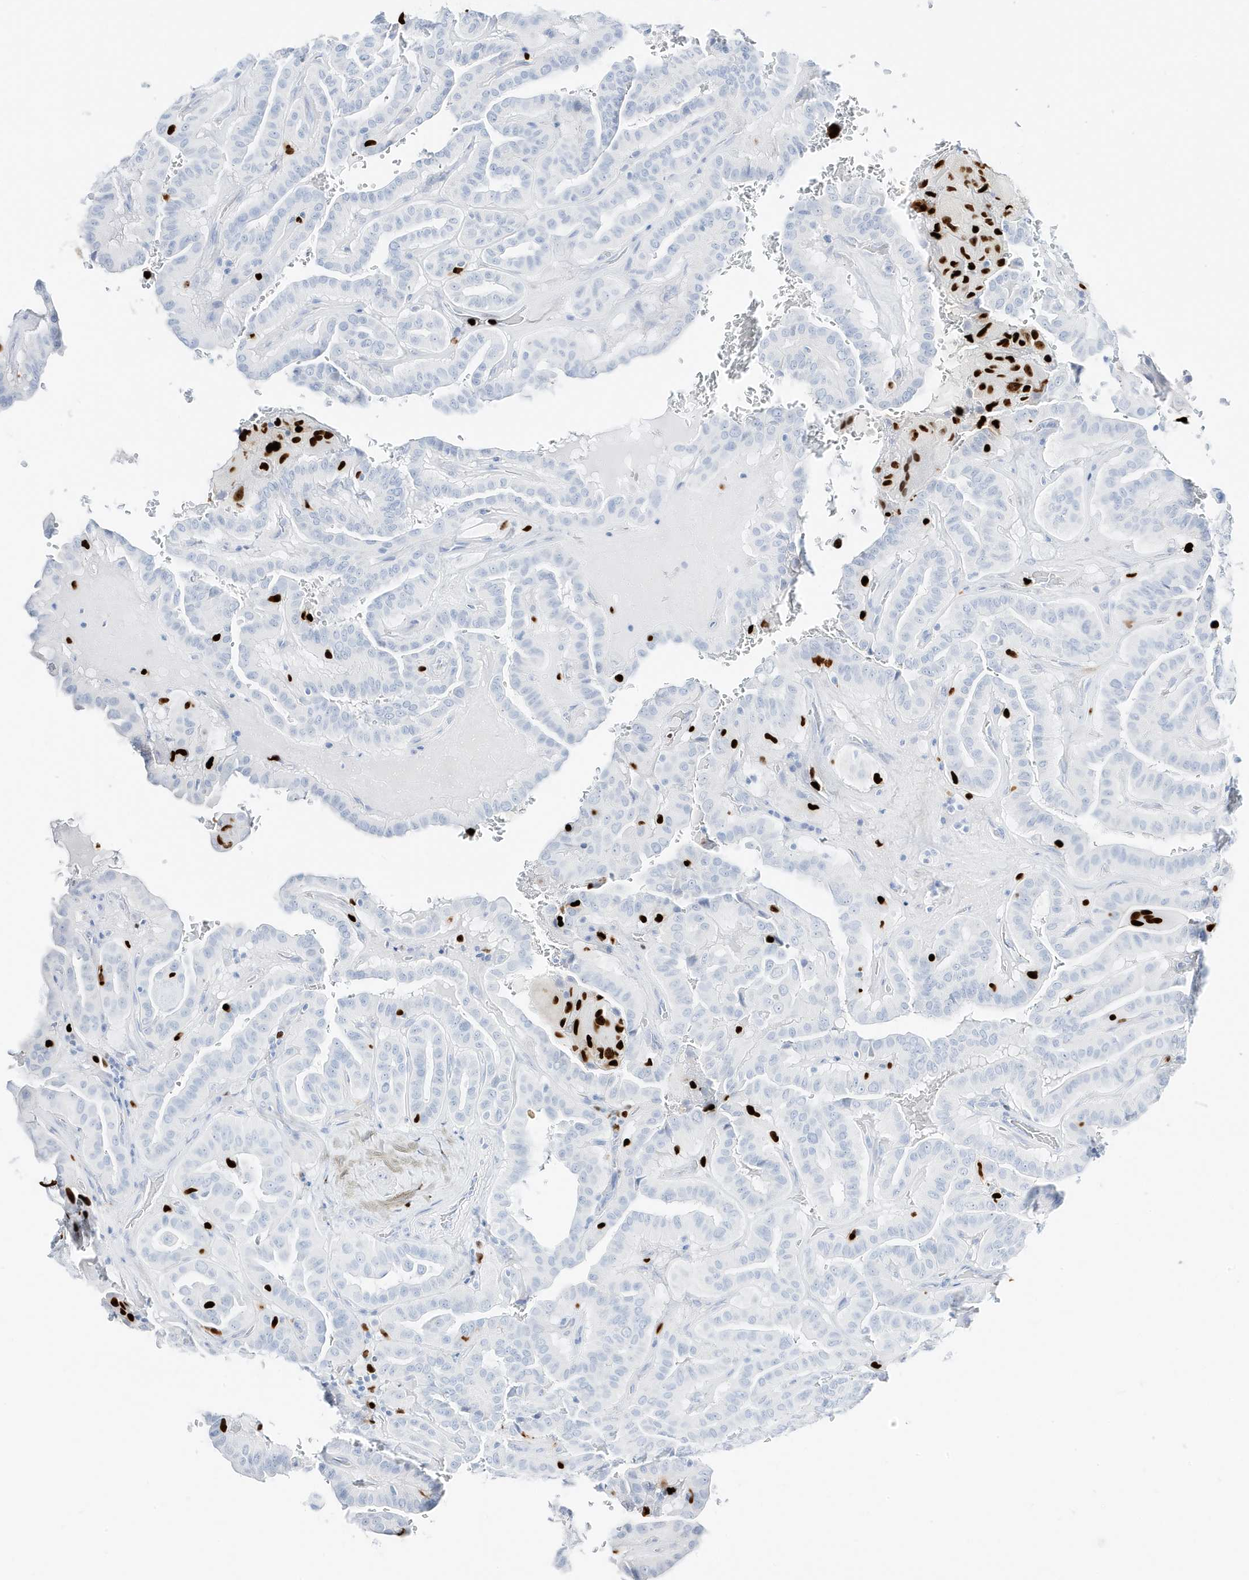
{"staining": {"intensity": "negative", "quantity": "none", "location": "none"}, "tissue": "thyroid cancer", "cell_type": "Tumor cells", "image_type": "cancer", "snomed": [{"axis": "morphology", "description": "Papillary adenocarcinoma, NOS"}, {"axis": "topography", "description": "Thyroid gland"}], "caption": "IHC of human papillary adenocarcinoma (thyroid) exhibits no positivity in tumor cells. The staining was performed using DAB (3,3'-diaminobenzidine) to visualize the protein expression in brown, while the nuclei were stained in blue with hematoxylin (Magnification: 20x).", "gene": "MNDA", "patient": {"sex": "male", "age": 77}}